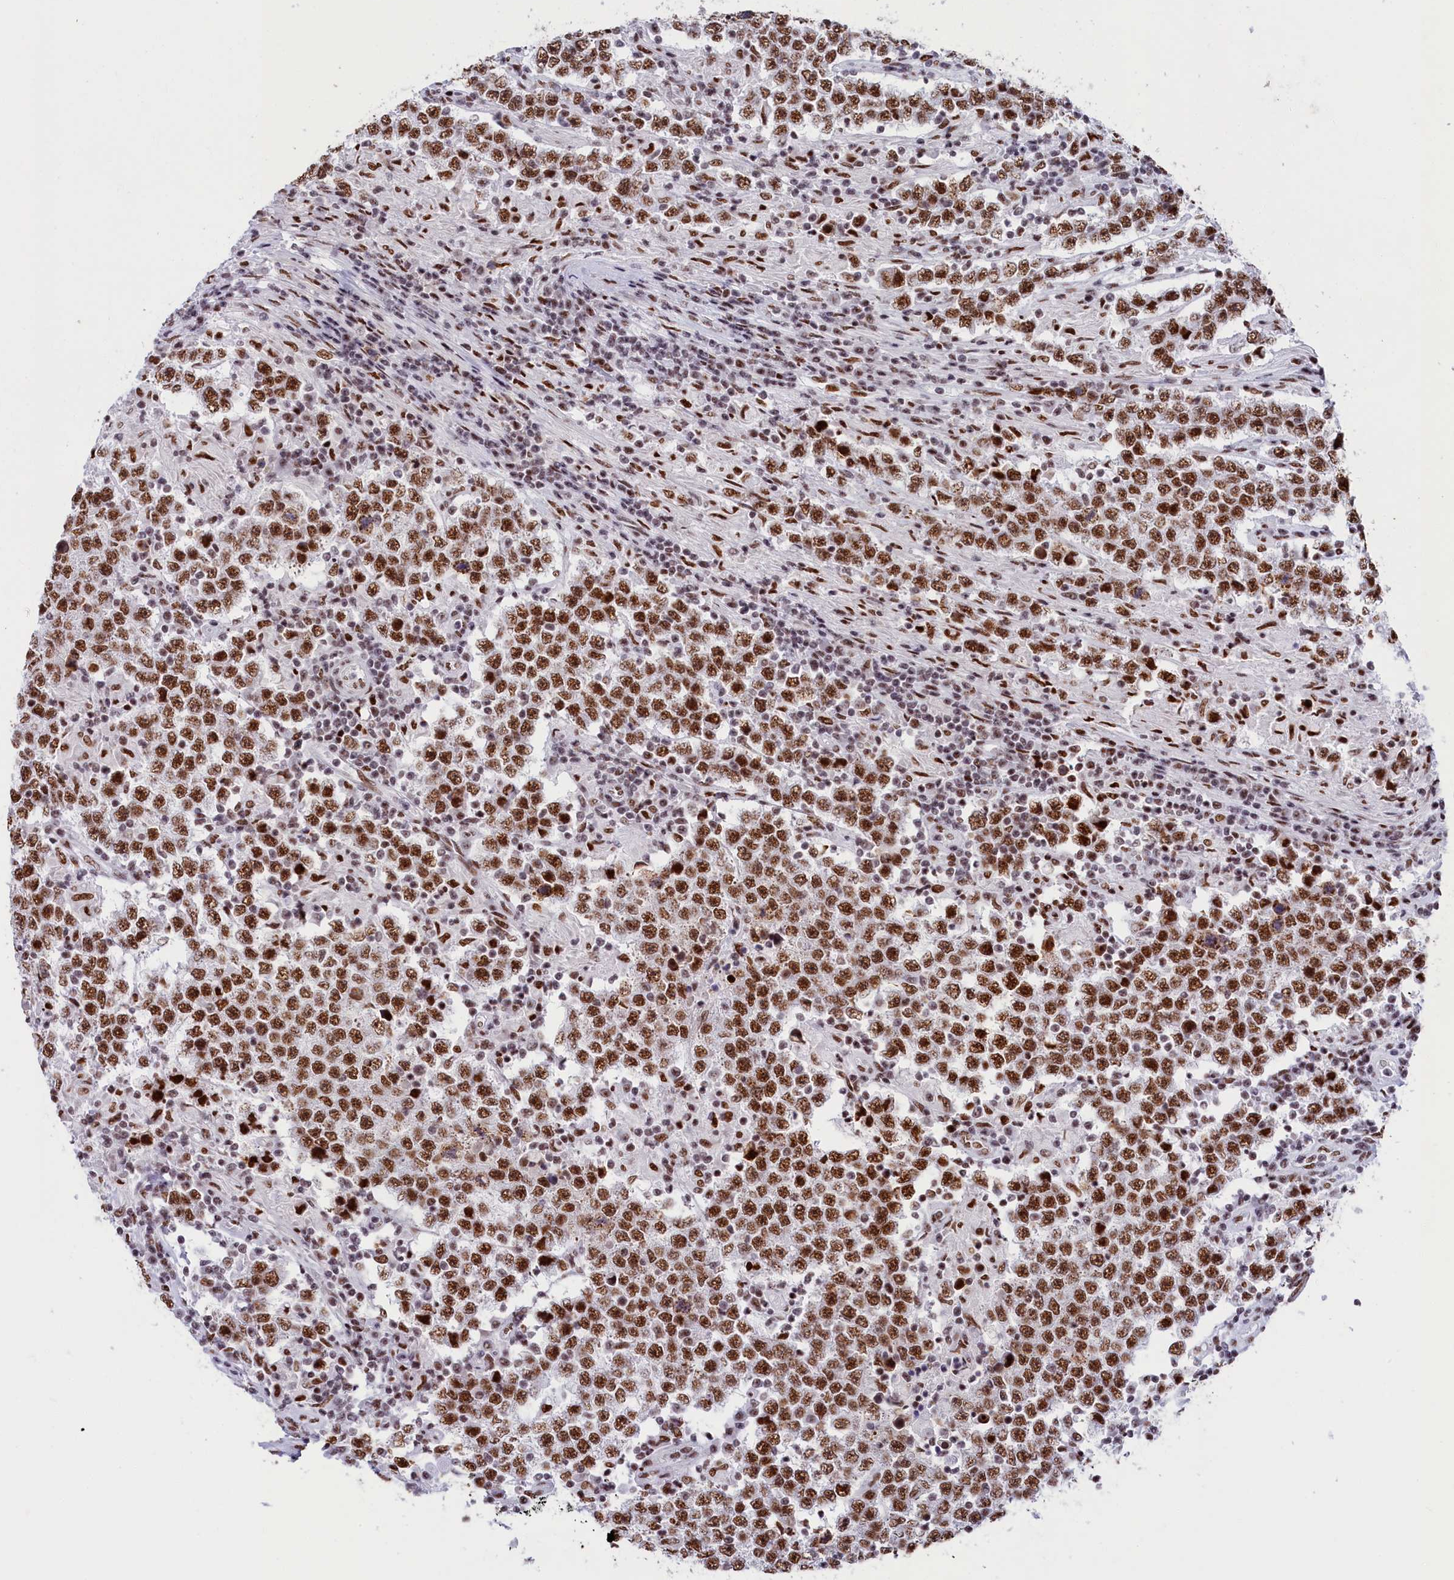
{"staining": {"intensity": "strong", "quantity": ">75%", "location": "nuclear"}, "tissue": "testis cancer", "cell_type": "Tumor cells", "image_type": "cancer", "snomed": [{"axis": "morphology", "description": "Normal tissue, NOS"}, {"axis": "morphology", "description": "Urothelial carcinoma, High grade"}, {"axis": "morphology", "description": "Seminoma, NOS"}, {"axis": "morphology", "description": "Carcinoma, Embryonal, NOS"}, {"axis": "topography", "description": "Urinary bladder"}, {"axis": "topography", "description": "Testis"}], "caption": "Testis embryonal carcinoma was stained to show a protein in brown. There is high levels of strong nuclear staining in approximately >75% of tumor cells.", "gene": "SNRNP70", "patient": {"sex": "male", "age": 41}}